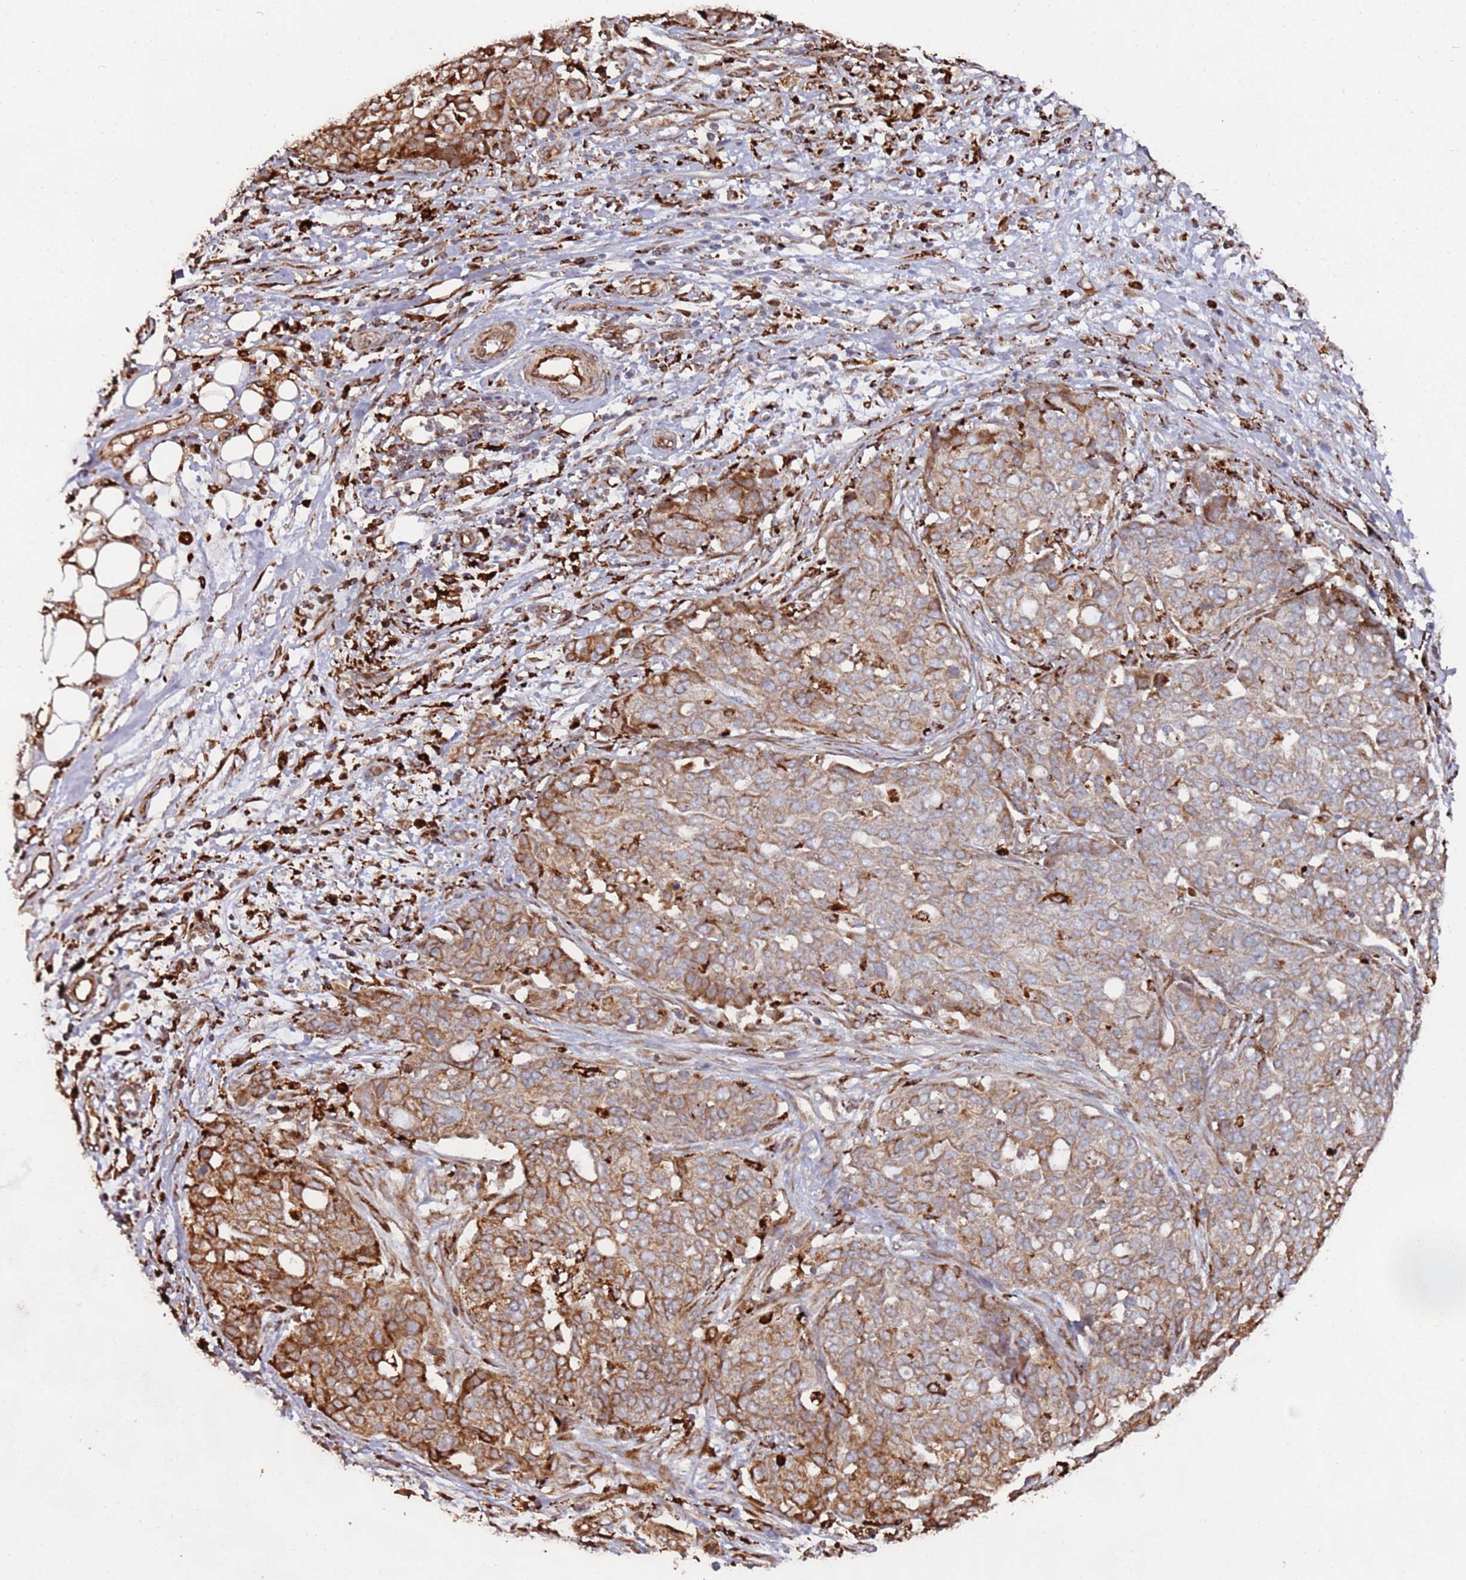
{"staining": {"intensity": "strong", "quantity": "25%-75%", "location": "cytoplasmic/membranous"}, "tissue": "ovarian cancer", "cell_type": "Tumor cells", "image_type": "cancer", "snomed": [{"axis": "morphology", "description": "Cystadenocarcinoma, serous, NOS"}, {"axis": "topography", "description": "Soft tissue"}, {"axis": "topography", "description": "Ovary"}], "caption": "Brown immunohistochemical staining in serous cystadenocarcinoma (ovarian) exhibits strong cytoplasmic/membranous staining in about 25%-75% of tumor cells.", "gene": "LACC1", "patient": {"sex": "female", "age": 57}}